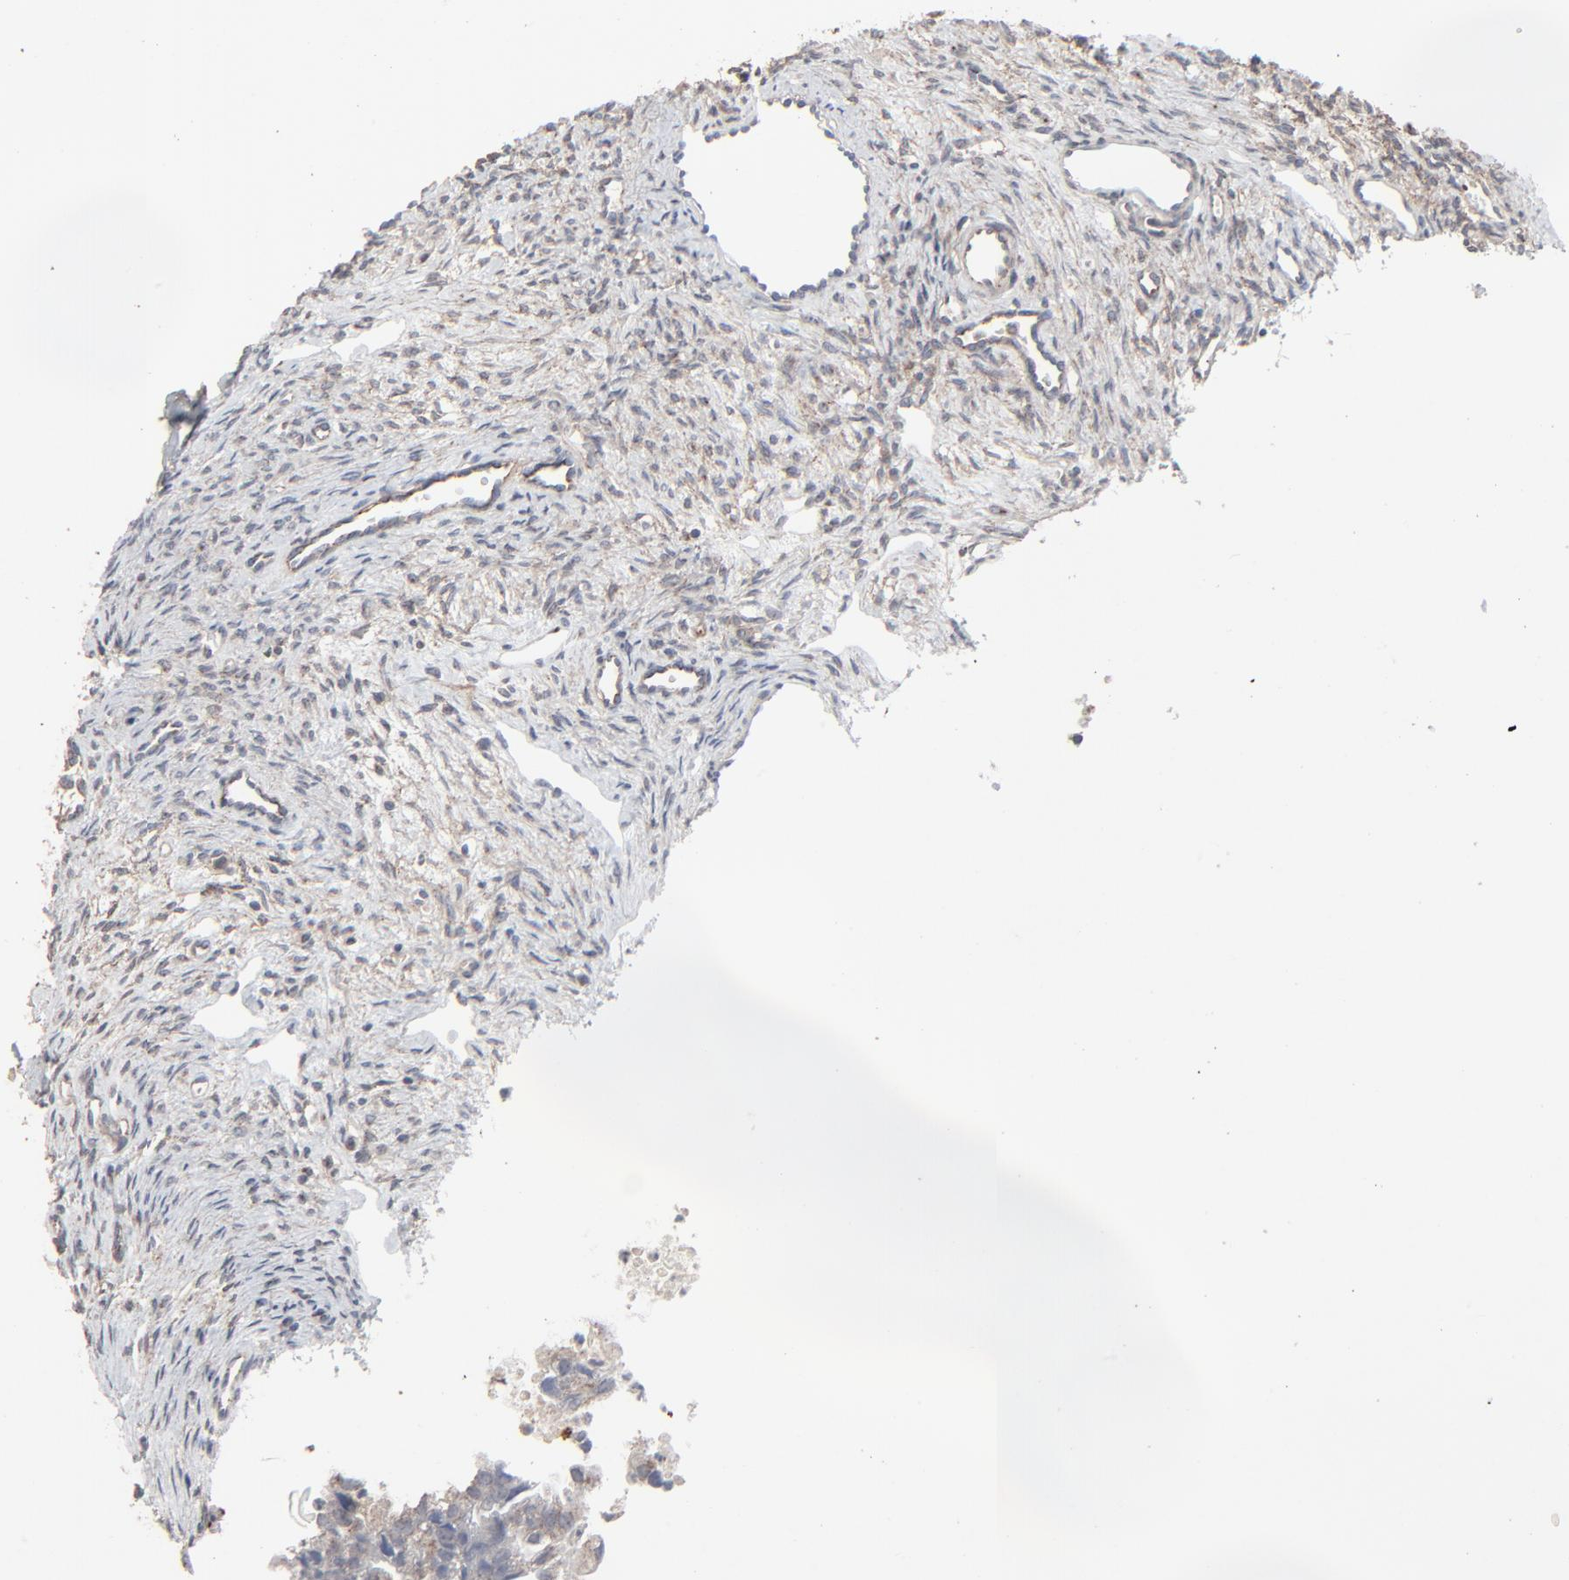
{"staining": {"intensity": "weak", "quantity": ">75%", "location": "cytoplasmic/membranous"}, "tissue": "ovary", "cell_type": "Ovarian stroma cells", "image_type": "normal", "snomed": [{"axis": "morphology", "description": "Normal tissue, NOS"}, {"axis": "topography", "description": "Ovary"}], "caption": "DAB (3,3'-diaminobenzidine) immunohistochemical staining of normal human ovary exhibits weak cytoplasmic/membranous protein staining in approximately >75% of ovarian stroma cells.", "gene": "JAM3", "patient": {"sex": "female", "age": 33}}